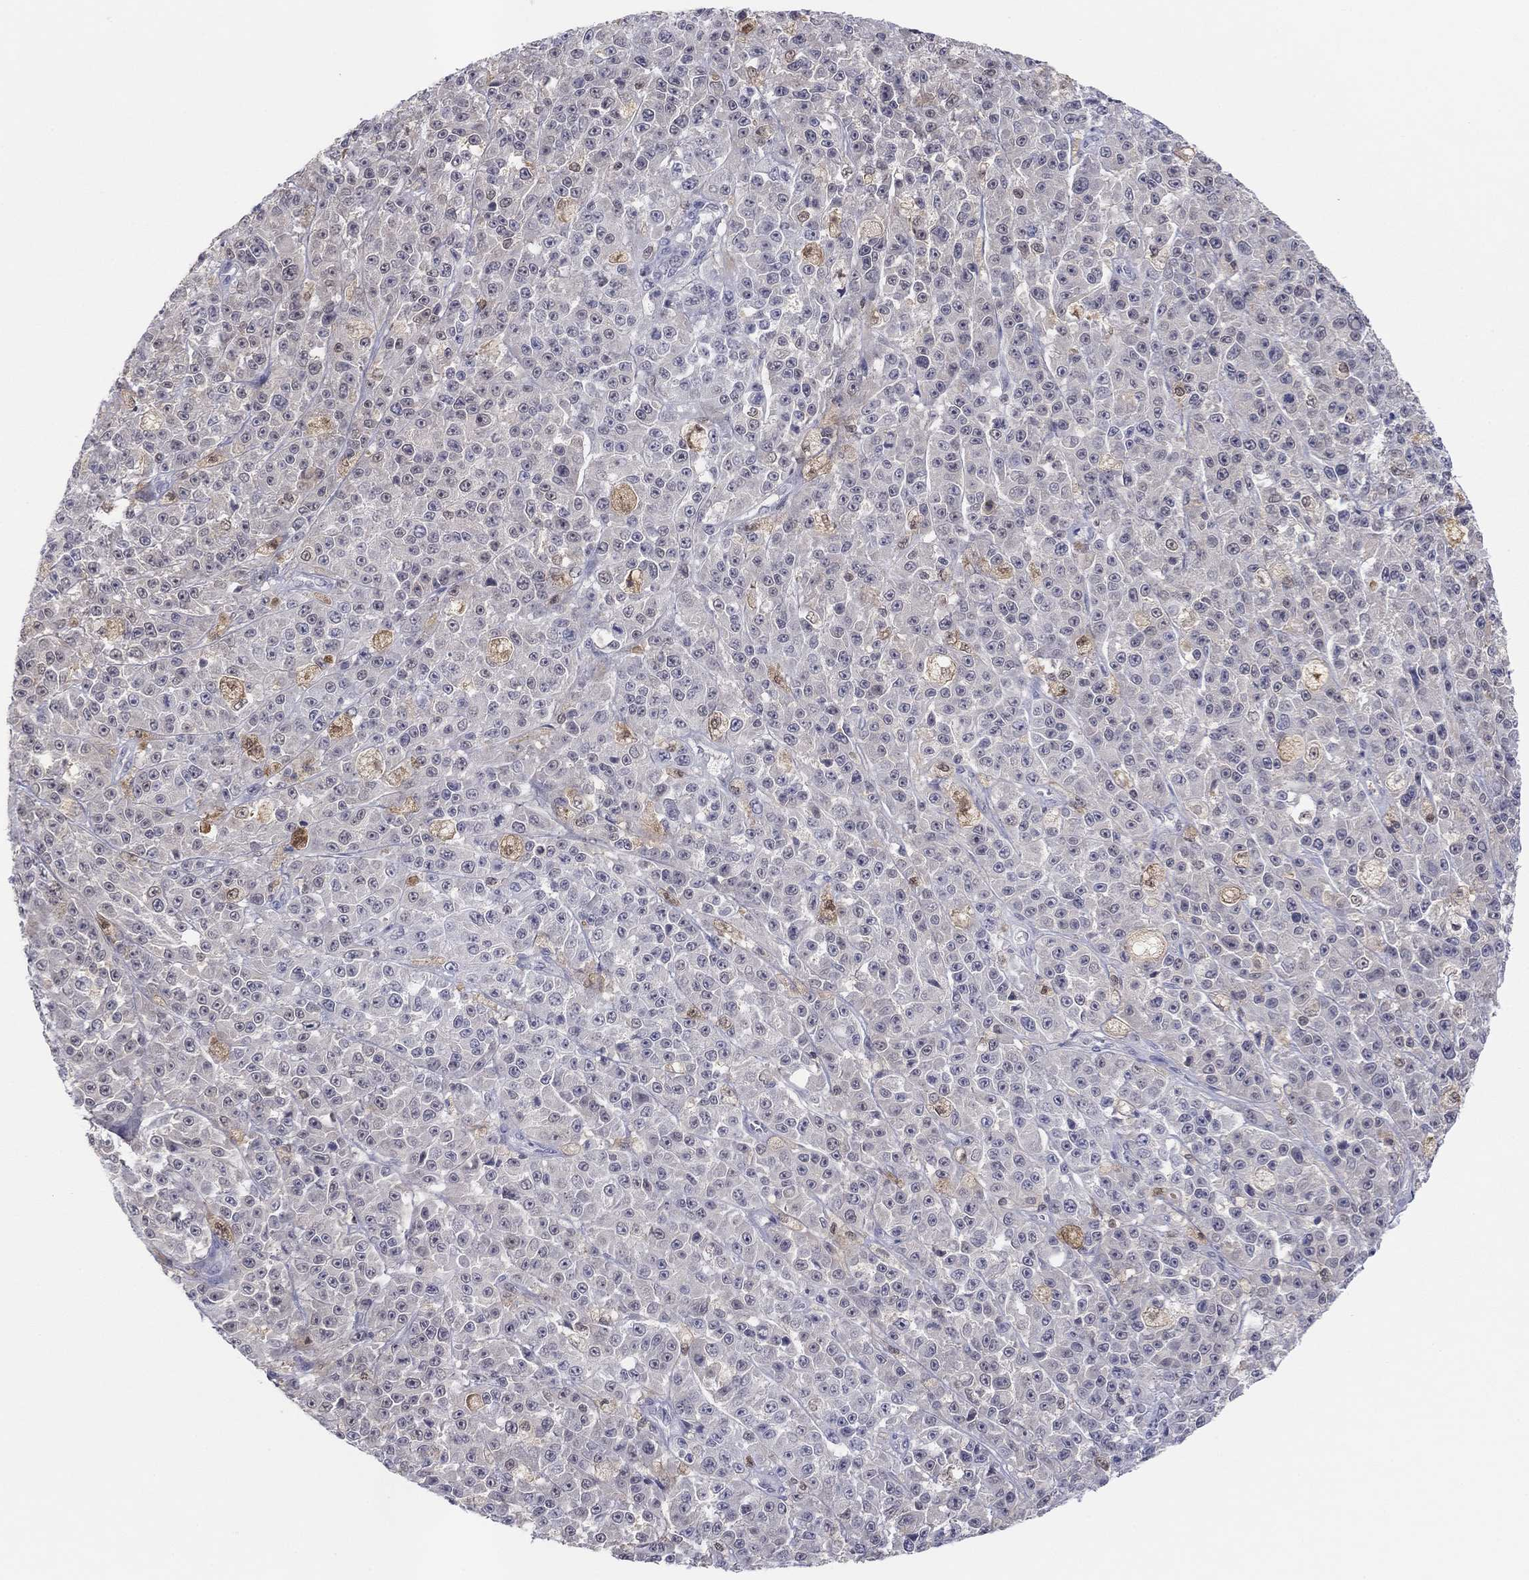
{"staining": {"intensity": "weak", "quantity": "<25%", "location": "cytoplasmic/membranous"}, "tissue": "melanoma", "cell_type": "Tumor cells", "image_type": "cancer", "snomed": [{"axis": "morphology", "description": "Malignant melanoma, NOS"}, {"axis": "topography", "description": "Skin"}], "caption": "Image shows no protein staining in tumor cells of melanoma tissue.", "gene": "PDXK", "patient": {"sex": "female", "age": 58}}